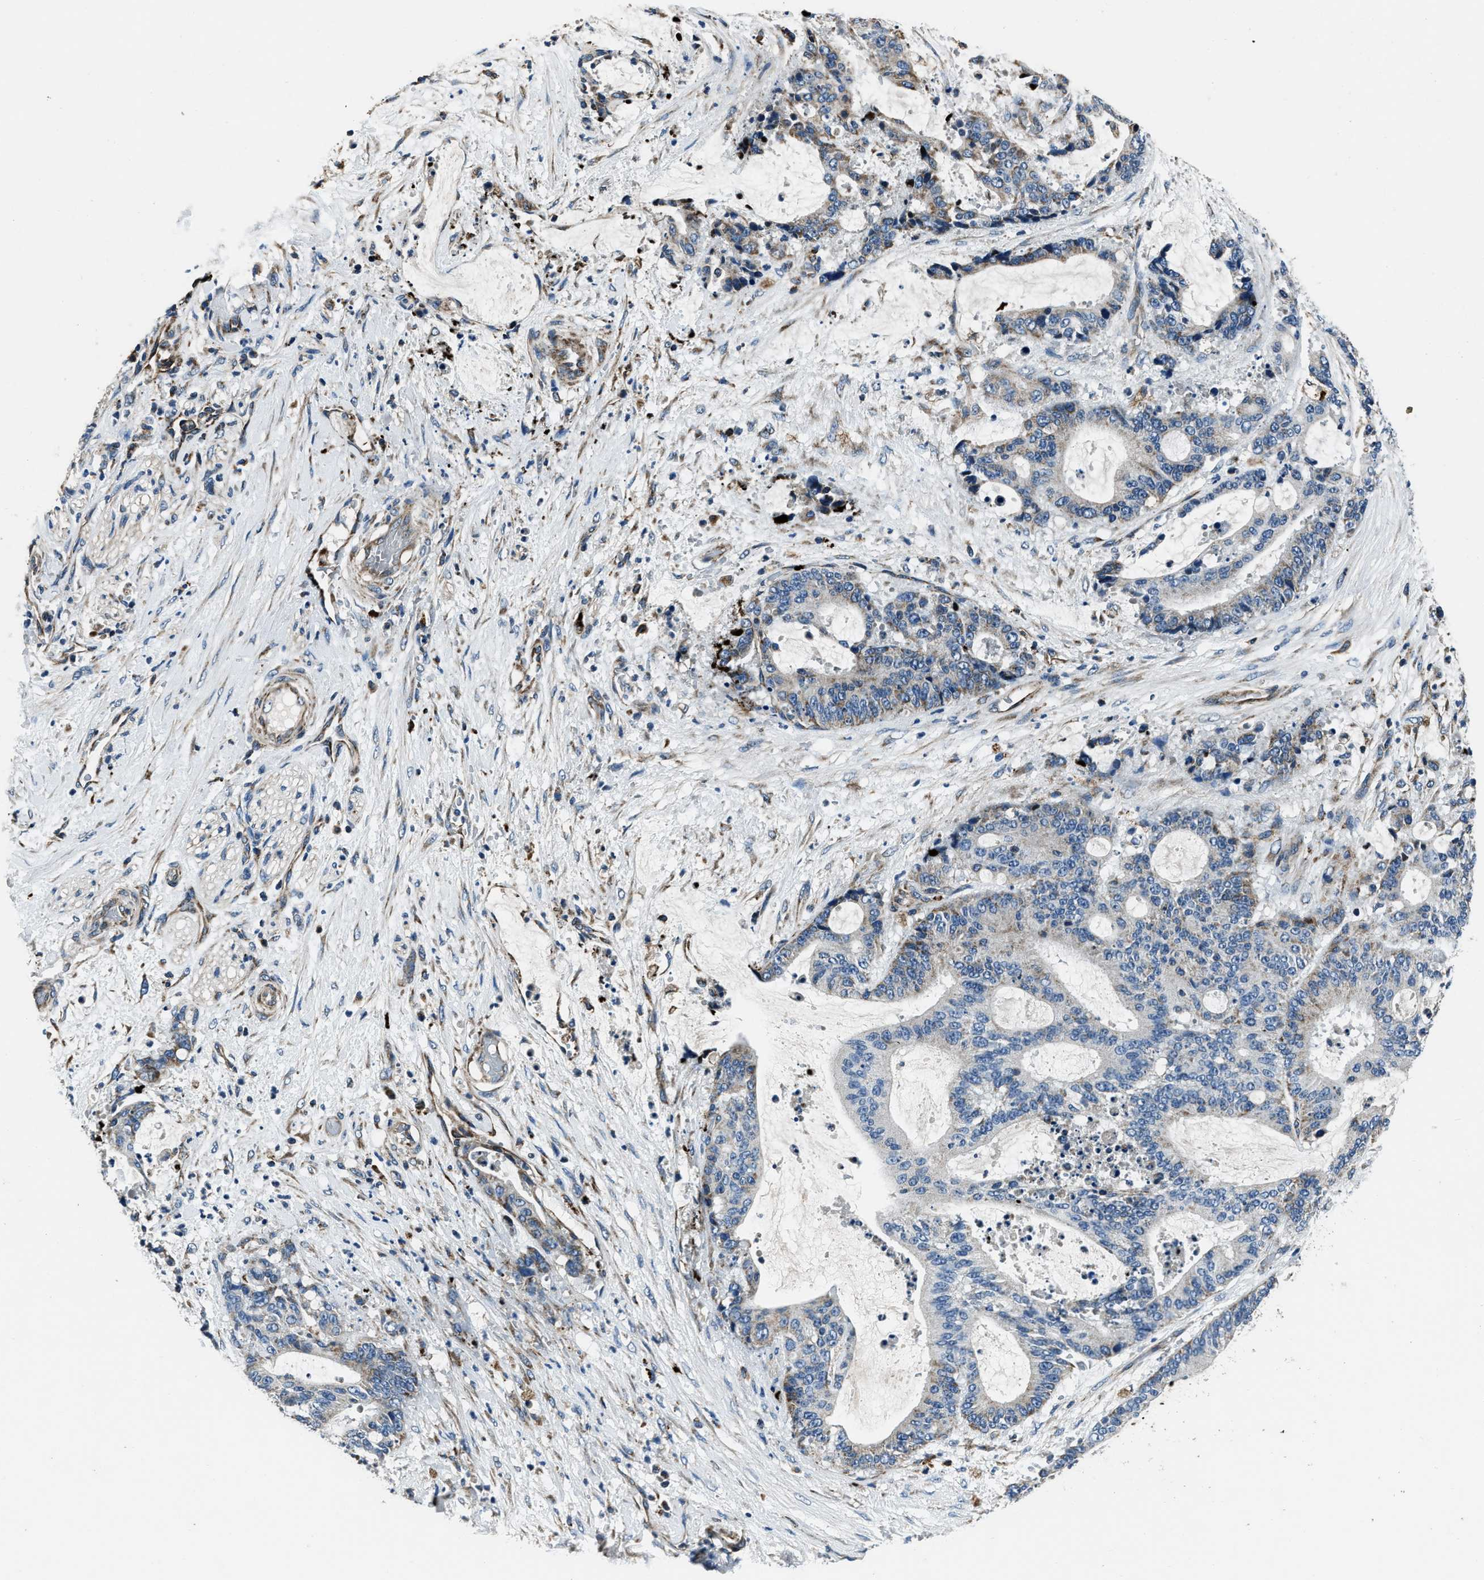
{"staining": {"intensity": "moderate", "quantity": "25%-75%", "location": "cytoplasmic/membranous"}, "tissue": "liver cancer", "cell_type": "Tumor cells", "image_type": "cancer", "snomed": [{"axis": "morphology", "description": "Normal tissue, NOS"}, {"axis": "morphology", "description": "Cholangiocarcinoma"}, {"axis": "topography", "description": "Liver"}, {"axis": "topography", "description": "Peripheral nerve tissue"}], "caption": "This is a photomicrograph of immunohistochemistry staining of liver cholangiocarcinoma, which shows moderate positivity in the cytoplasmic/membranous of tumor cells.", "gene": "OGDH", "patient": {"sex": "female", "age": 73}}